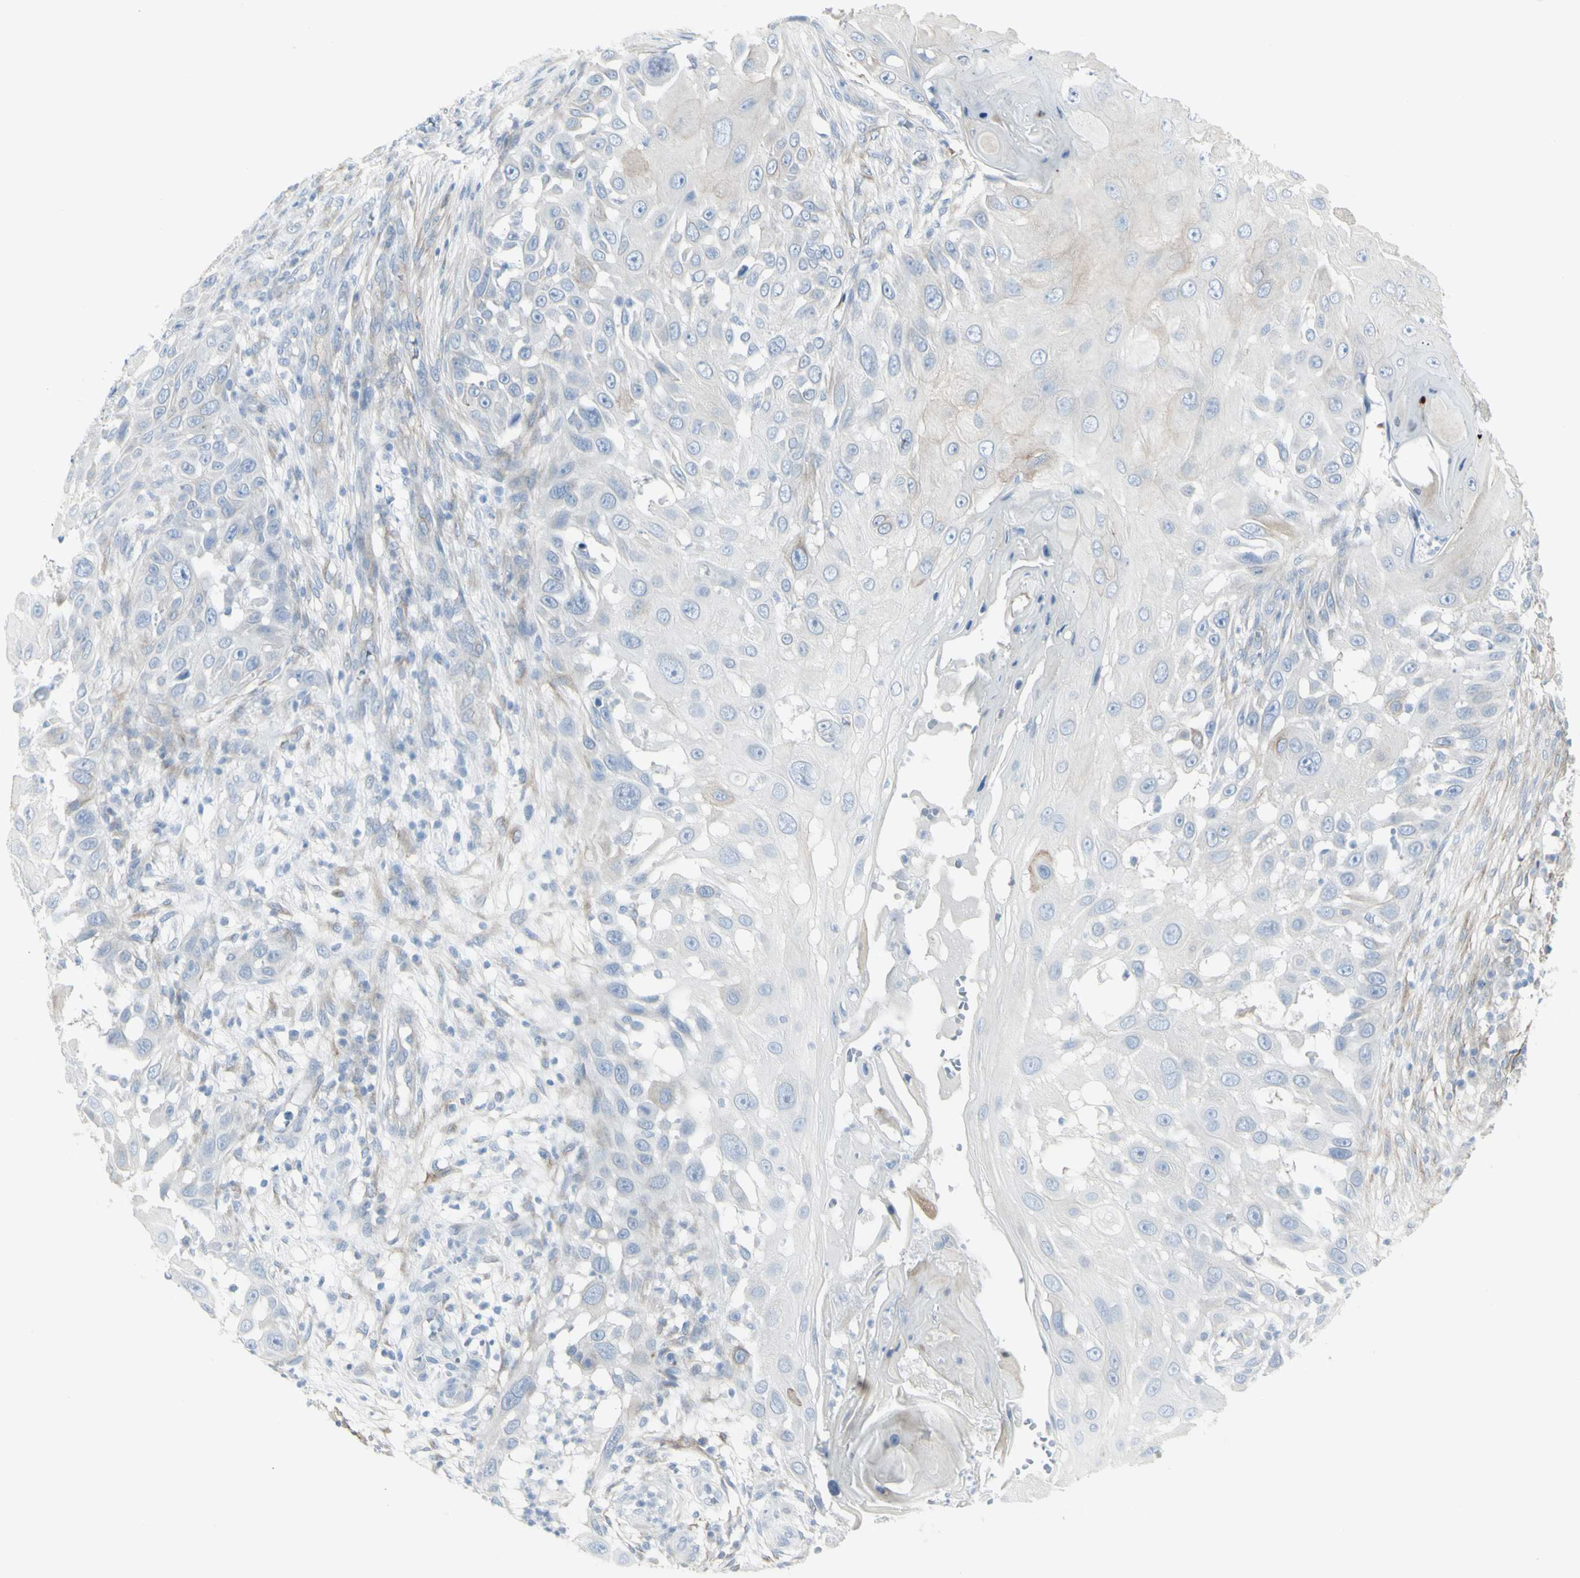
{"staining": {"intensity": "negative", "quantity": "none", "location": "none"}, "tissue": "skin cancer", "cell_type": "Tumor cells", "image_type": "cancer", "snomed": [{"axis": "morphology", "description": "Squamous cell carcinoma, NOS"}, {"axis": "topography", "description": "Skin"}], "caption": "A high-resolution histopathology image shows IHC staining of skin cancer, which demonstrates no significant positivity in tumor cells. The staining was performed using DAB to visualize the protein expression in brown, while the nuclei were stained in blue with hematoxylin (Magnification: 20x).", "gene": "ENSG00000198211", "patient": {"sex": "female", "age": 44}}